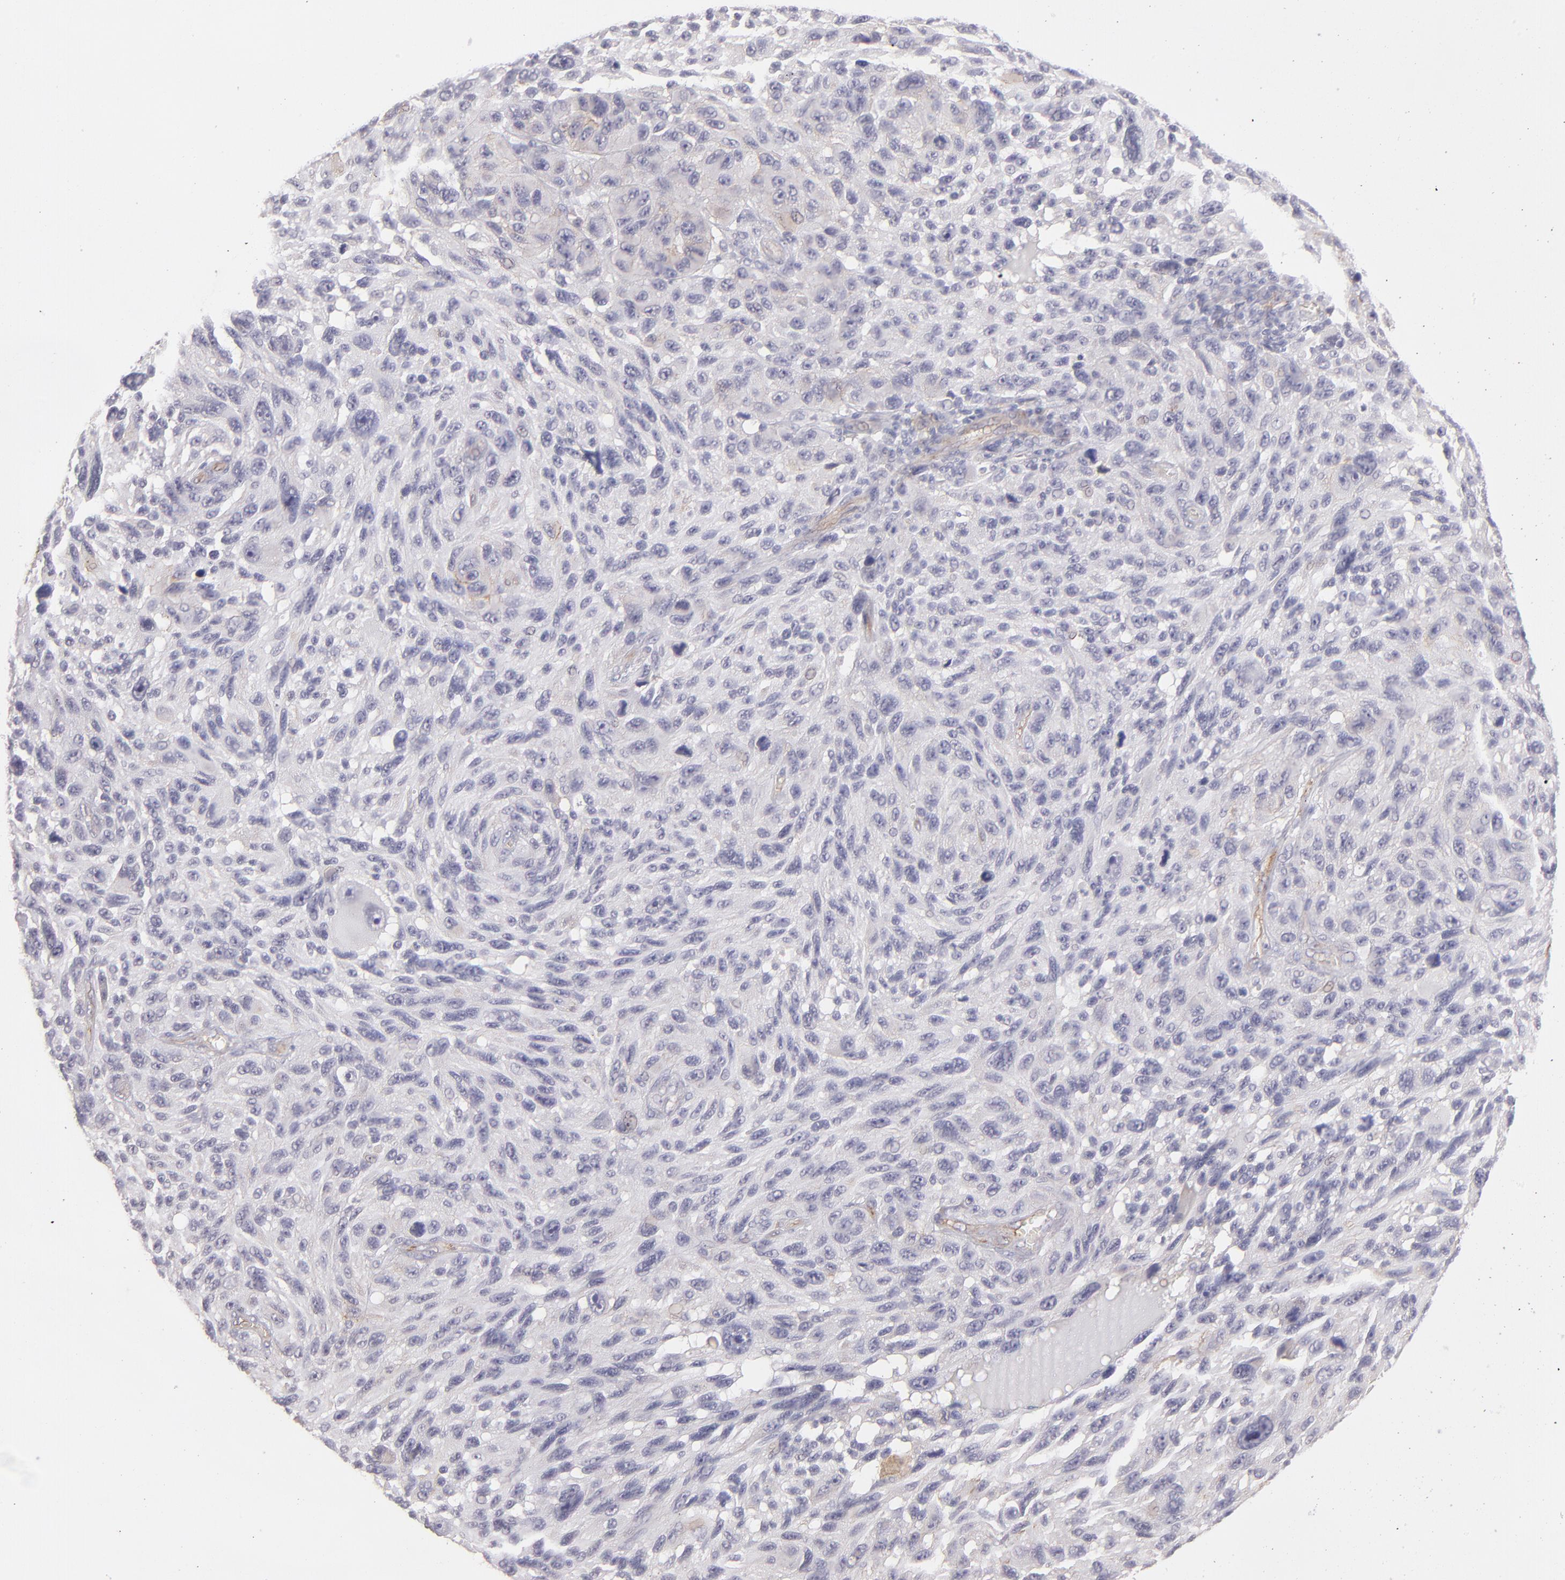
{"staining": {"intensity": "negative", "quantity": "none", "location": "none"}, "tissue": "melanoma", "cell_type": "Tumor cells", "image_type": "cancer", "snomed": [{"axis": "morphology", "description": "Malignant melanoma, NOS"}, {"axis": "topography", "description": "Skin"}], "caption": "Malignant melanoma was stained to show a protein in brown. There is no significant expression in tumor cells.", "gene": "THBD", "patient": {"sex": "male", "age": 53}}